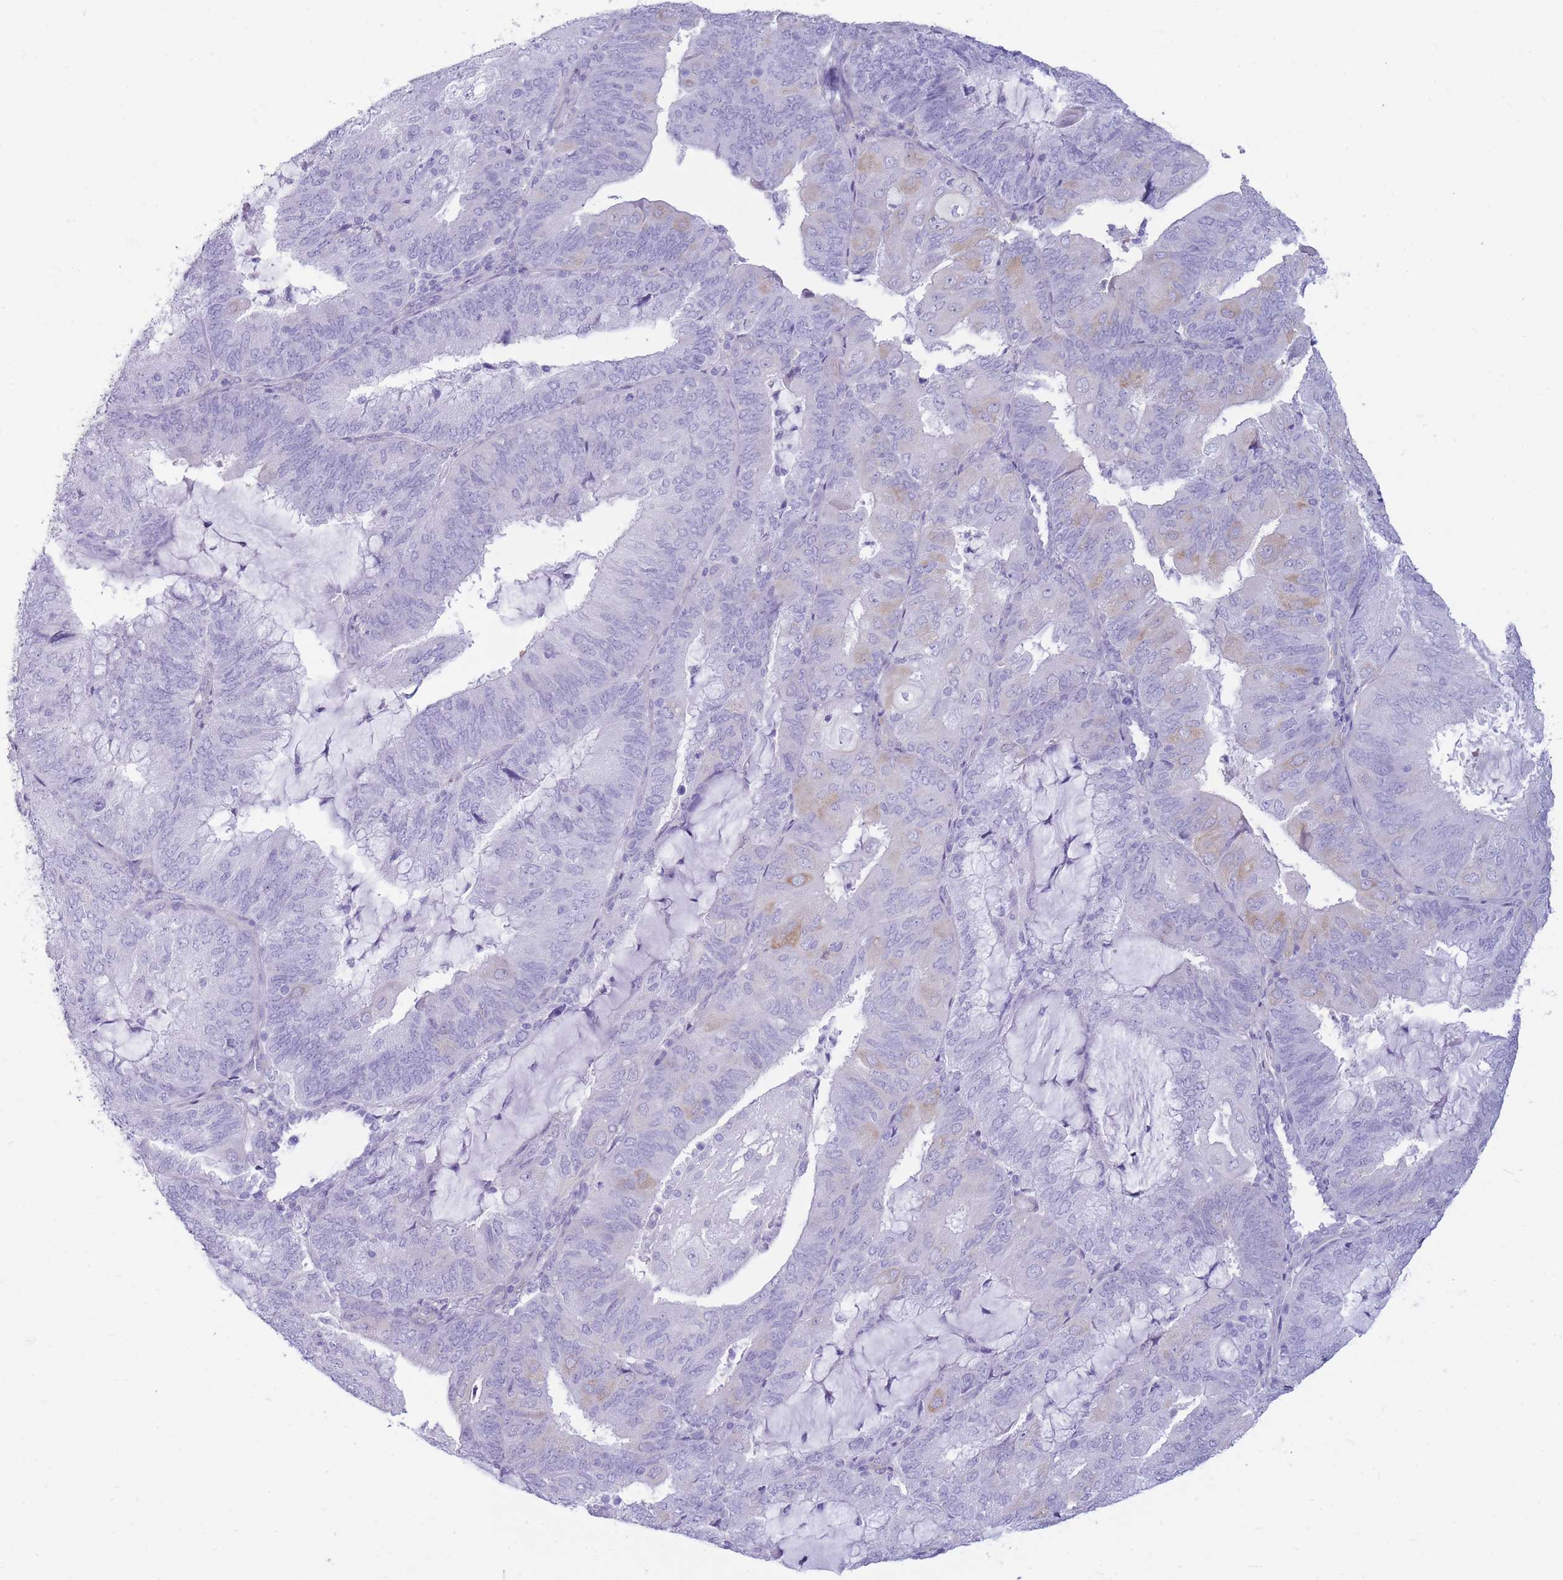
{"staining": {"intensity": "negative", "quantity": "none", "location": "none"}, "tissue": "endometrial cancer", "cell_type": "Tumor cells", "image_type": "cancer", "snomed": [{"axis": "morphology", "description": "Adenocarcinoma, NOS"}, {"axis": "topography", "description": "Endometrium"}], "caption": "Immunohistochemistry of human endometrial cancer (adenocarcinoma) demonstrates no staining in tumor cells.", "gene": "MTSS2", "patient": {"sex": "female", "age": 81}}